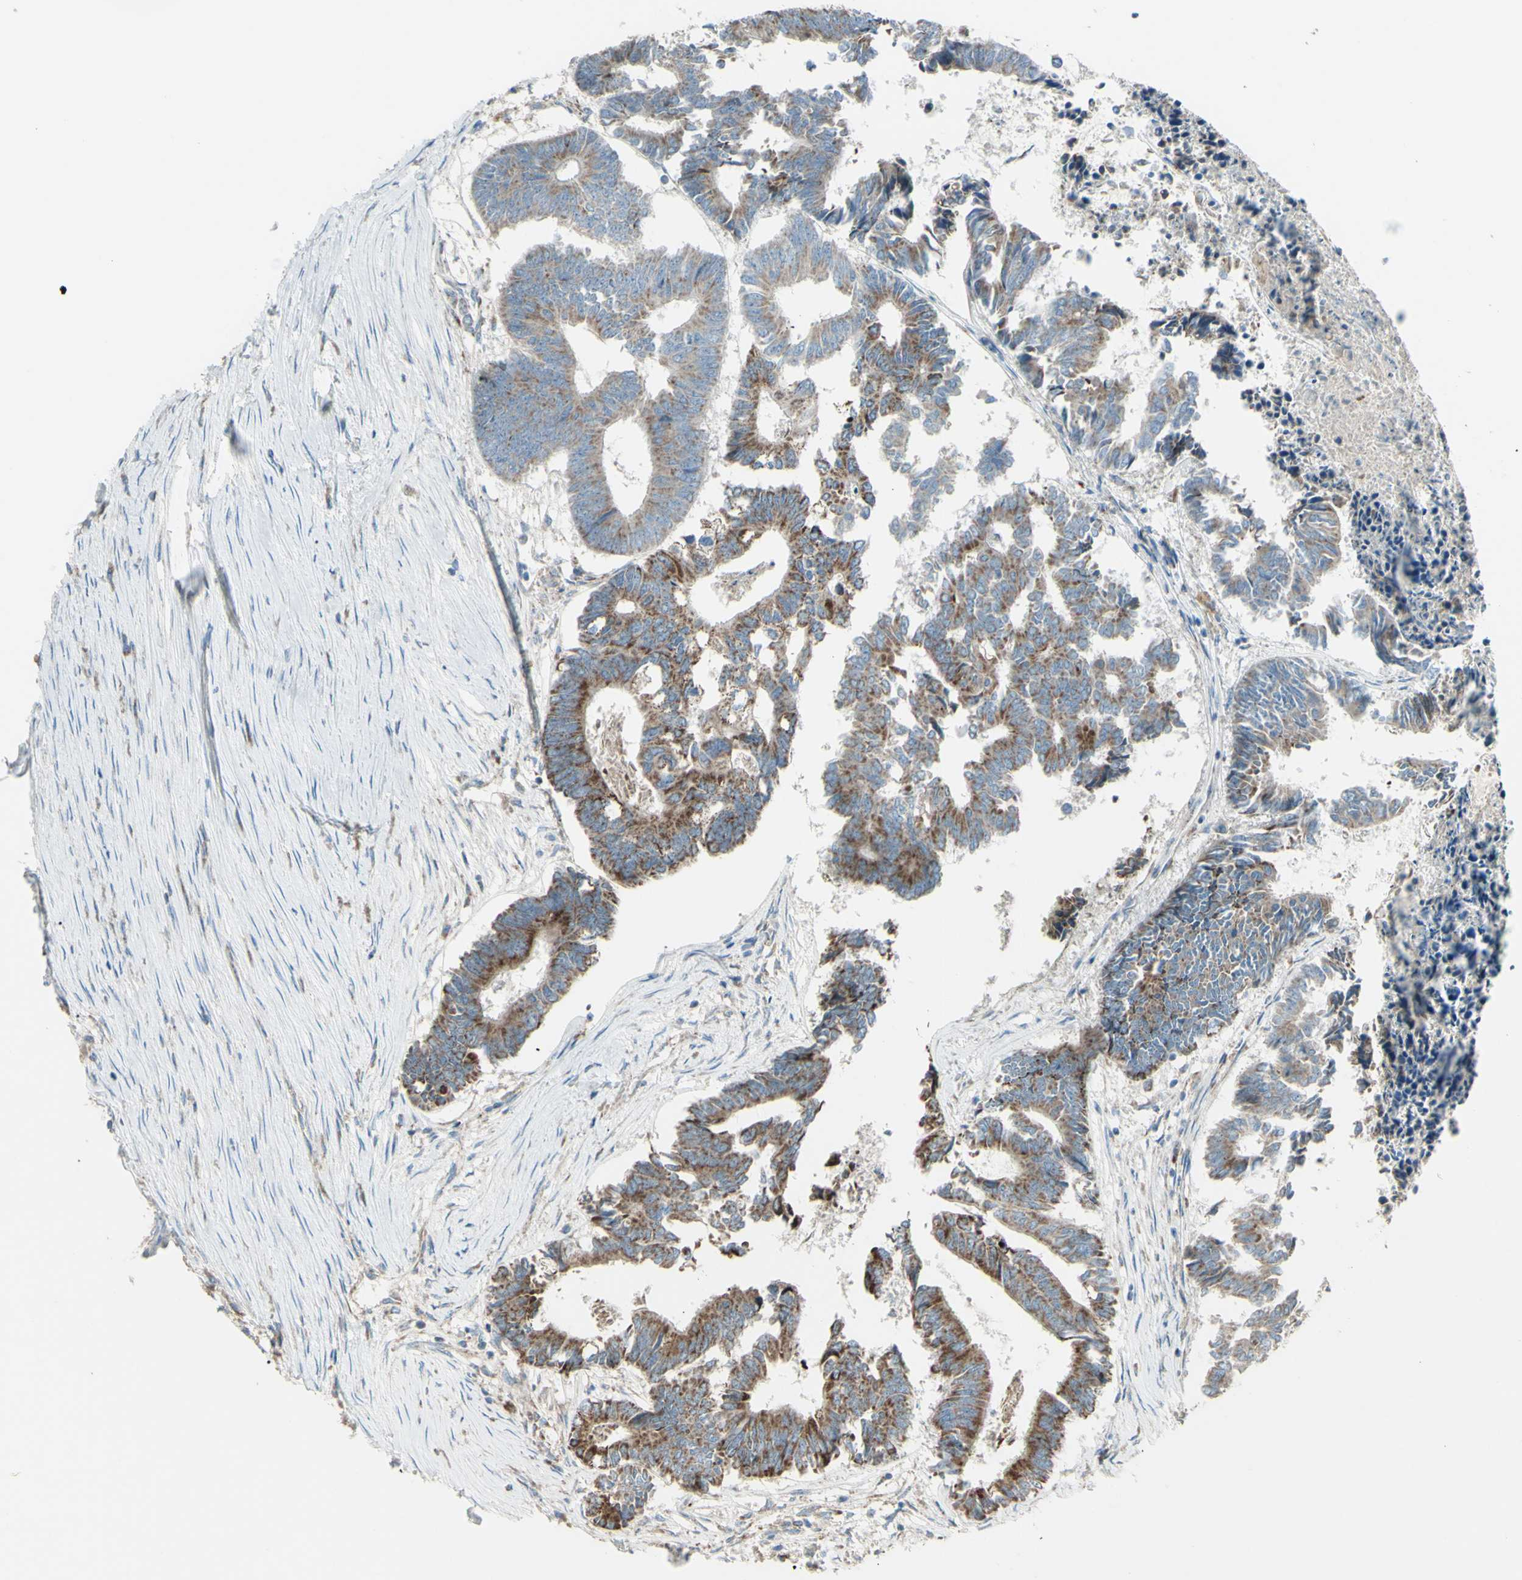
{"staining": {"intensity": "moderate", "quantity": ">75%", "location": "cytoplasmic/membranous"}, "tissue": "colorectal cancer", "cell_type": "Tumor cells", "image_type": "cancer", "snomed": [{"axis": "morphology", "description": "Adenocarcinoma, NOS"}, {"axis": "topography", "description": "Rectum"}], "caption": "Tumor cells exhibit moderate cytoplasmic/membranous staining in about >75% of cells in colorectal cancer (adenocarcinoma).", "gene": "RHOT1", "patient": {"sex": "male", "age": 63}}